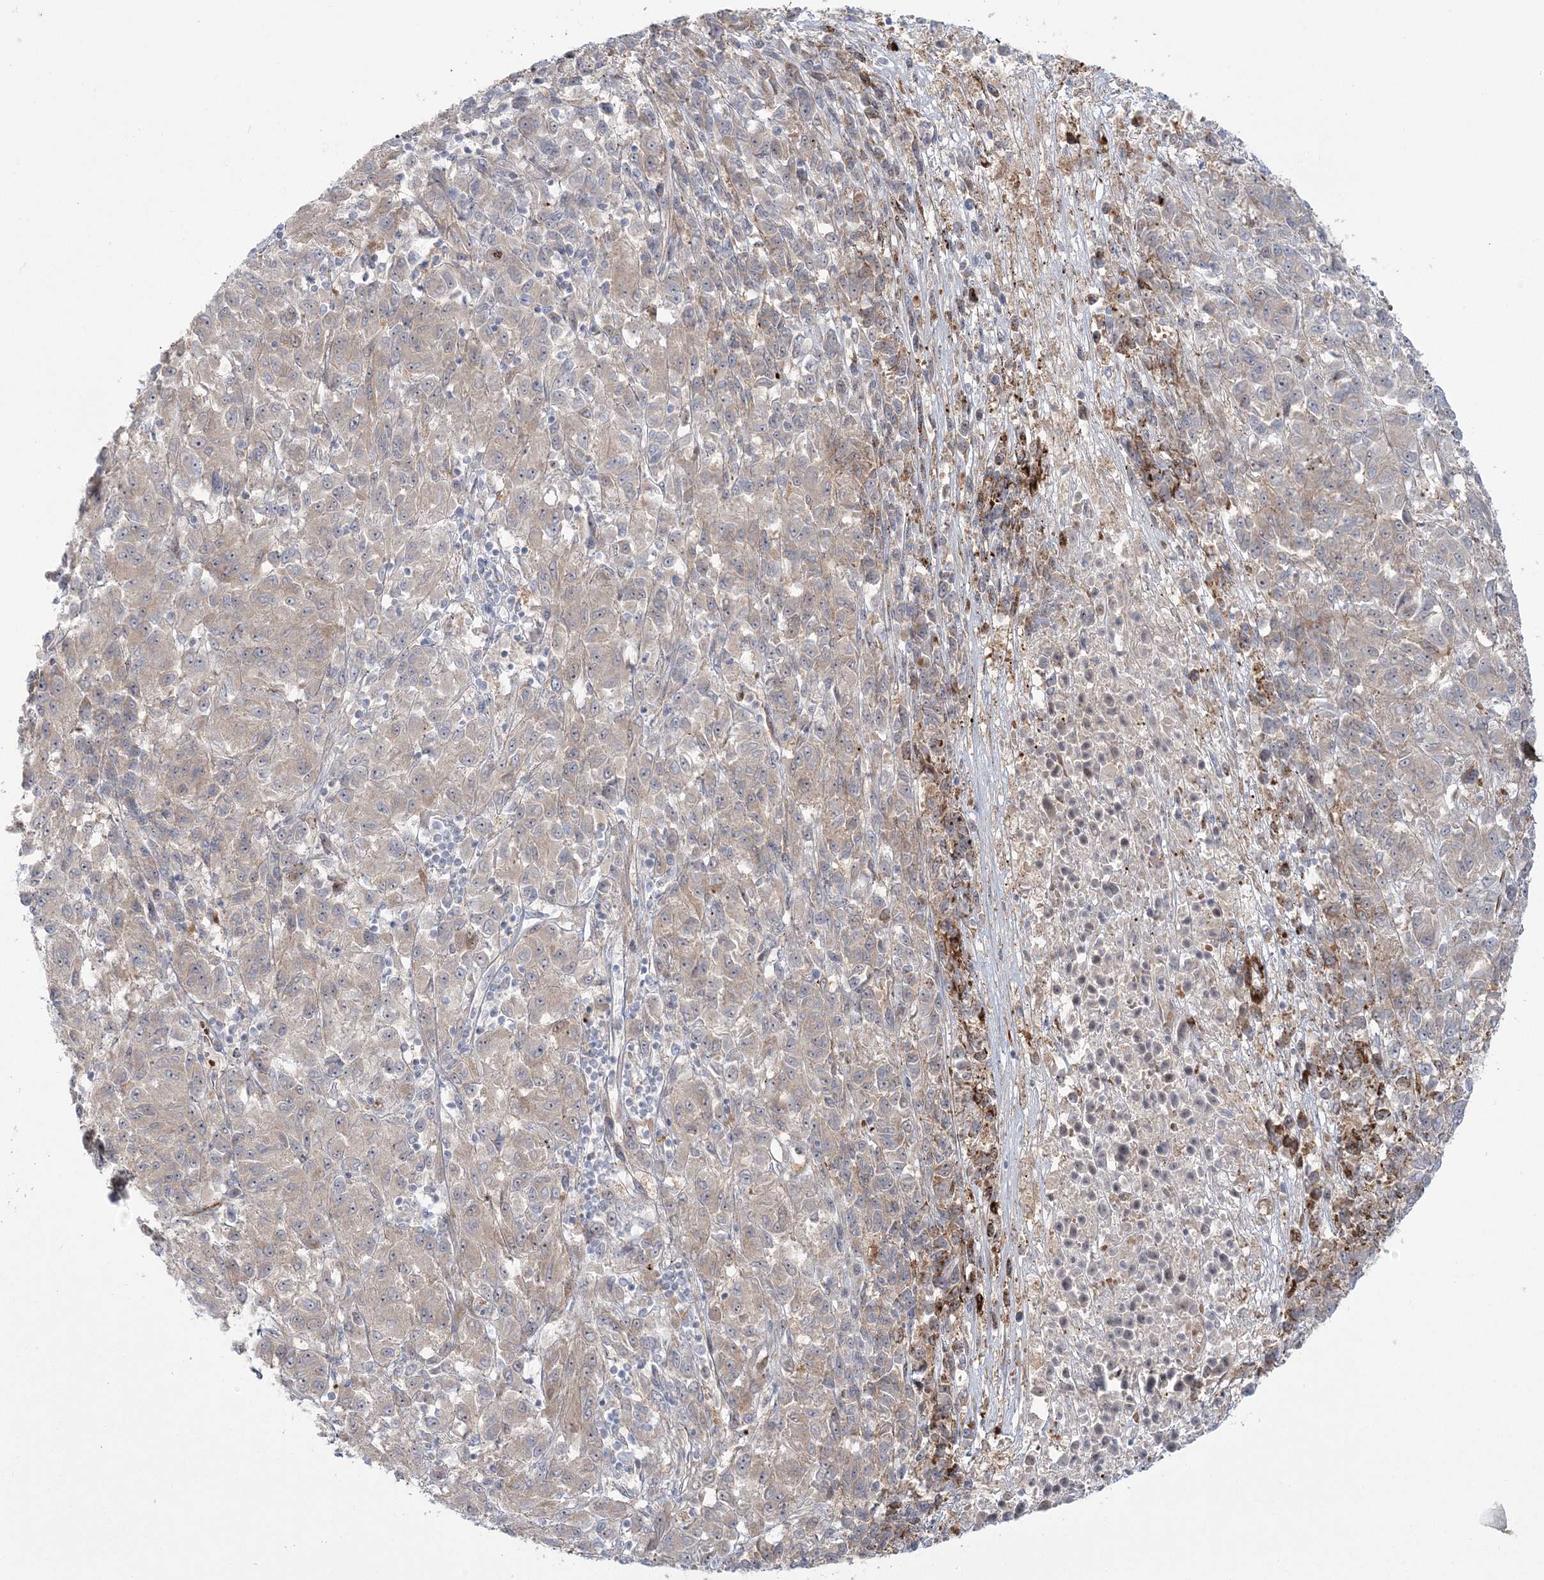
{"staining": {"intensity": "weak", "quantity": "<25%", "location": "cytoplasmic/membranous"}, "tissue": "melanoma", "cell_type": "Tumor cells", "image_type": "cancer", "snomed": [{"axis": "morphology", "description": "Malignant melanoma, Metastatic site"}, {"axis": "topography", "description": "Lung"}], "caption": "High power microscopy histopathology image of an immunohistochemistry (IHC) histopathology image of melanoma, revealing no significant staining in tumor cells.", "gene": "NUDT9", "patient": {"sex": "male", "age": 64}}